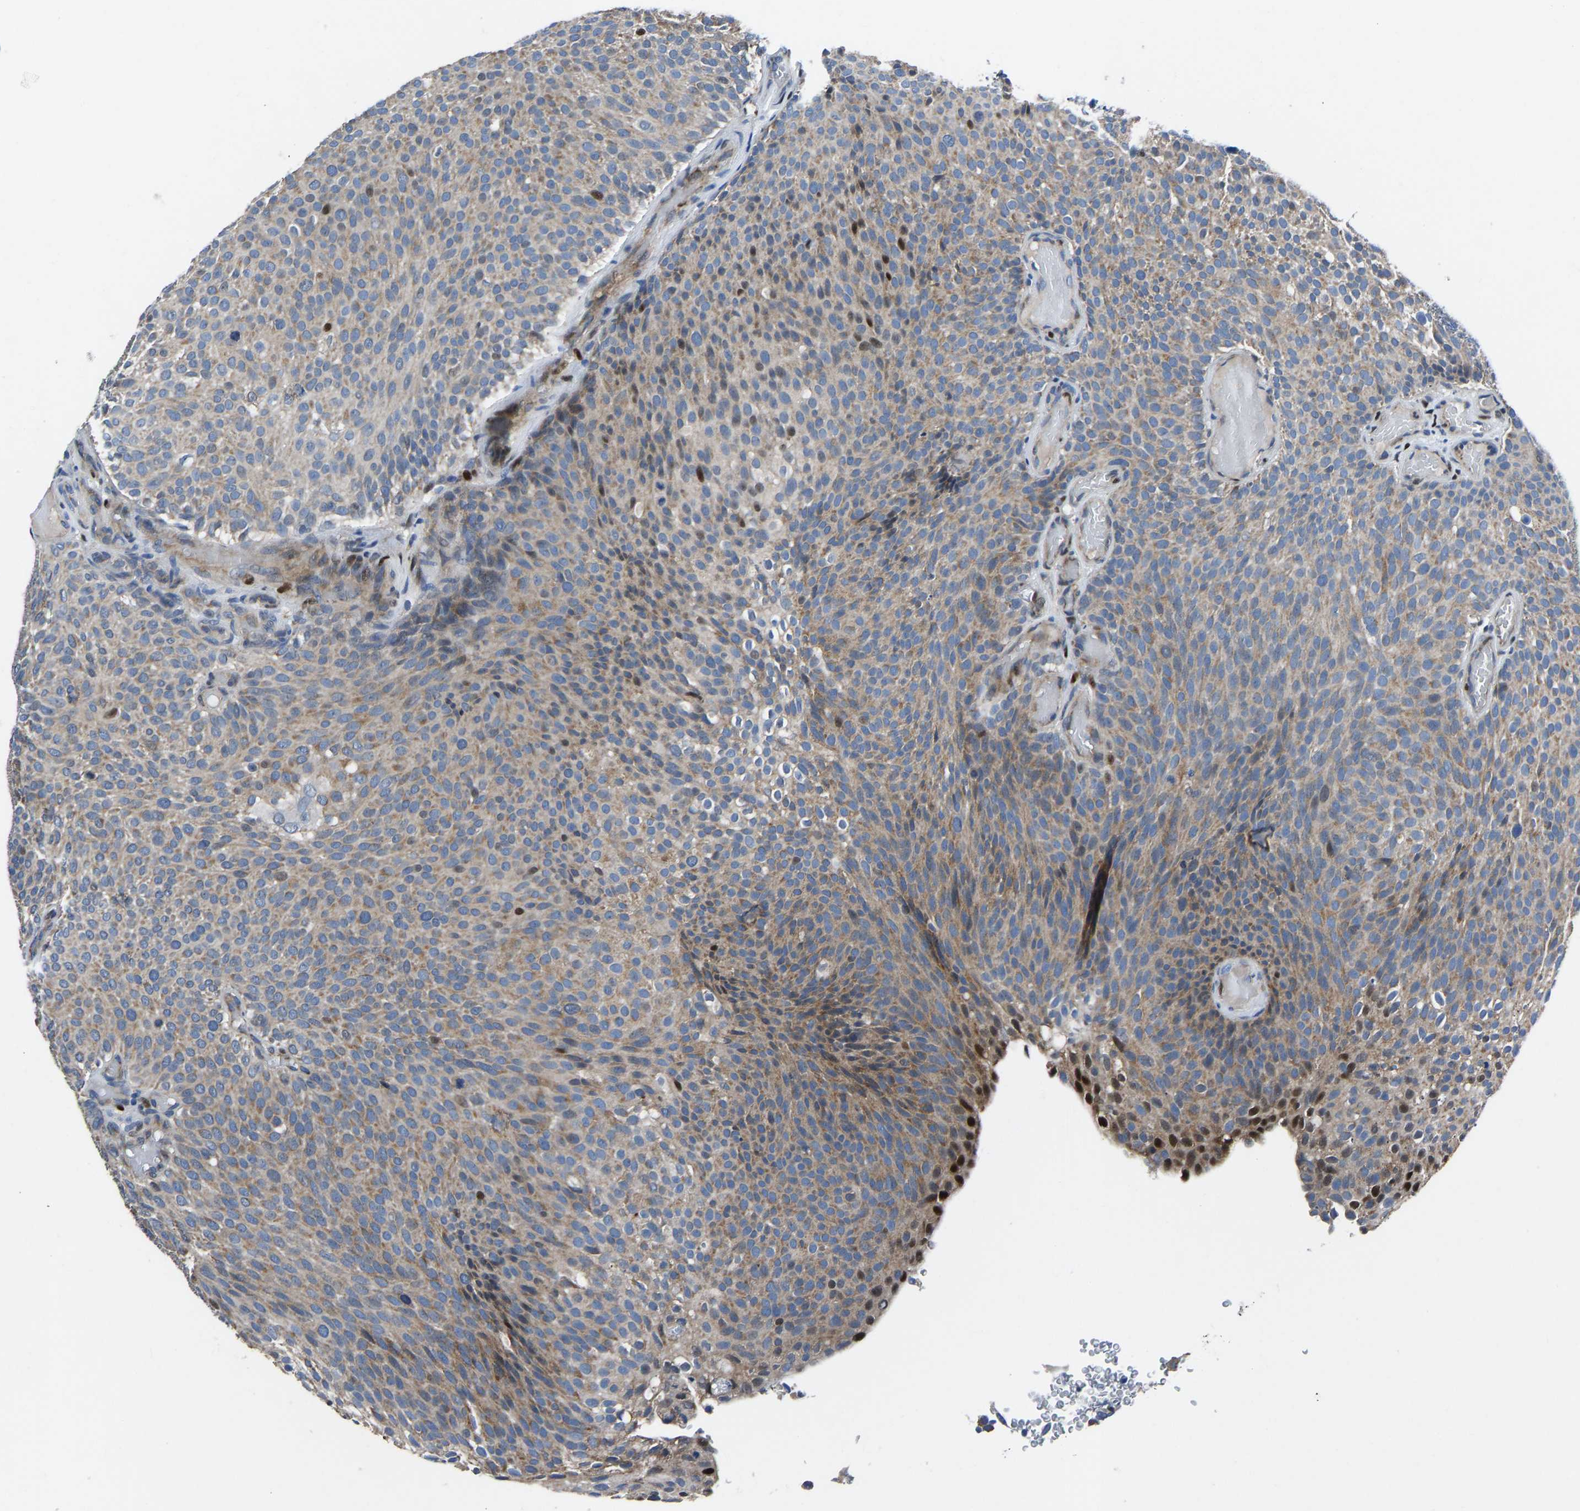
{"staining": {"intensity": "moderate", "quantity": ">75%", "location": "cytoplasmic/membranous"}, "tissue": "urothelial cancer", "cell_type": "Tumor cells", "image_type": "cancer", "snomed": [{"axis": "morphology", "description": "Urothelial carcinoma, Low grade"}, {"axis": "topography", "description": "Urinary bladder"}], "caption": "DAB immunohistochemical staining of urothelial carcinoma (low-grade) demonstrates moderate cytoplasmic/membranous protein staining in approximately >75% of tumor cells. (brown staining indicates protein expression, while blue staining denotes nuclei).", "gene": "EGR1", "patient": {"sex": "male", "age": 78}}